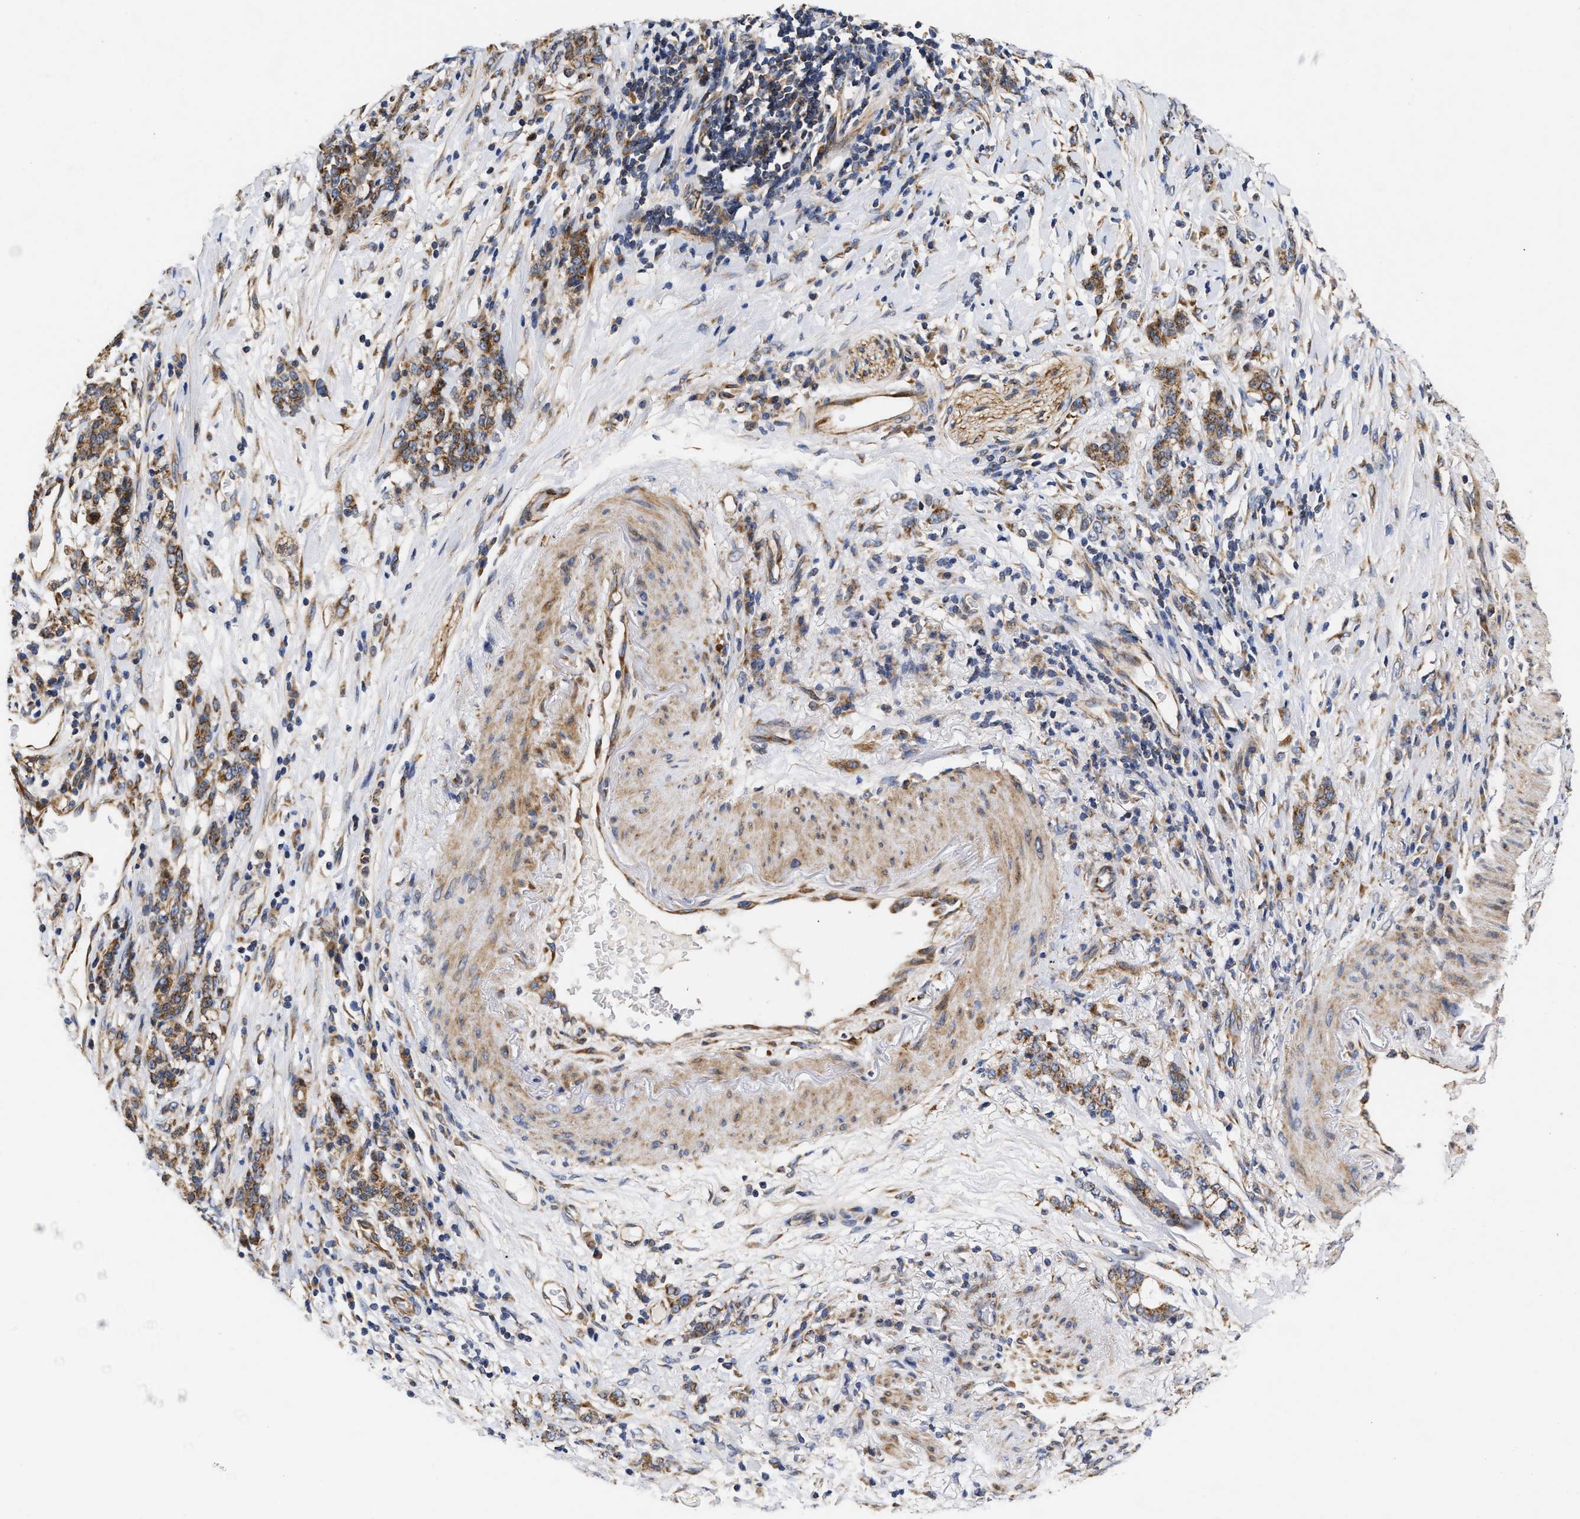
{"staining": {"intensity": "moderate", "quantity": ">75%", "location": "cytoplasmic/membranous"}, "tissue": "stomach cancer", "cell_type": "Tumor cells", "image_type": "cancer", "snomed": [{"axis": "morphology", "description": "Adenocarcinoma, NOS"}, {"axis": "topography", "description": "Stomach, lower"}], "caption": "Tumor cells reveal medium levels of moderate cytoplasmic/membranous staining in about >75% of cells in stomach cancer.", "gene": "MALSU1", "patient": {"sex": "male", "age": 88}}